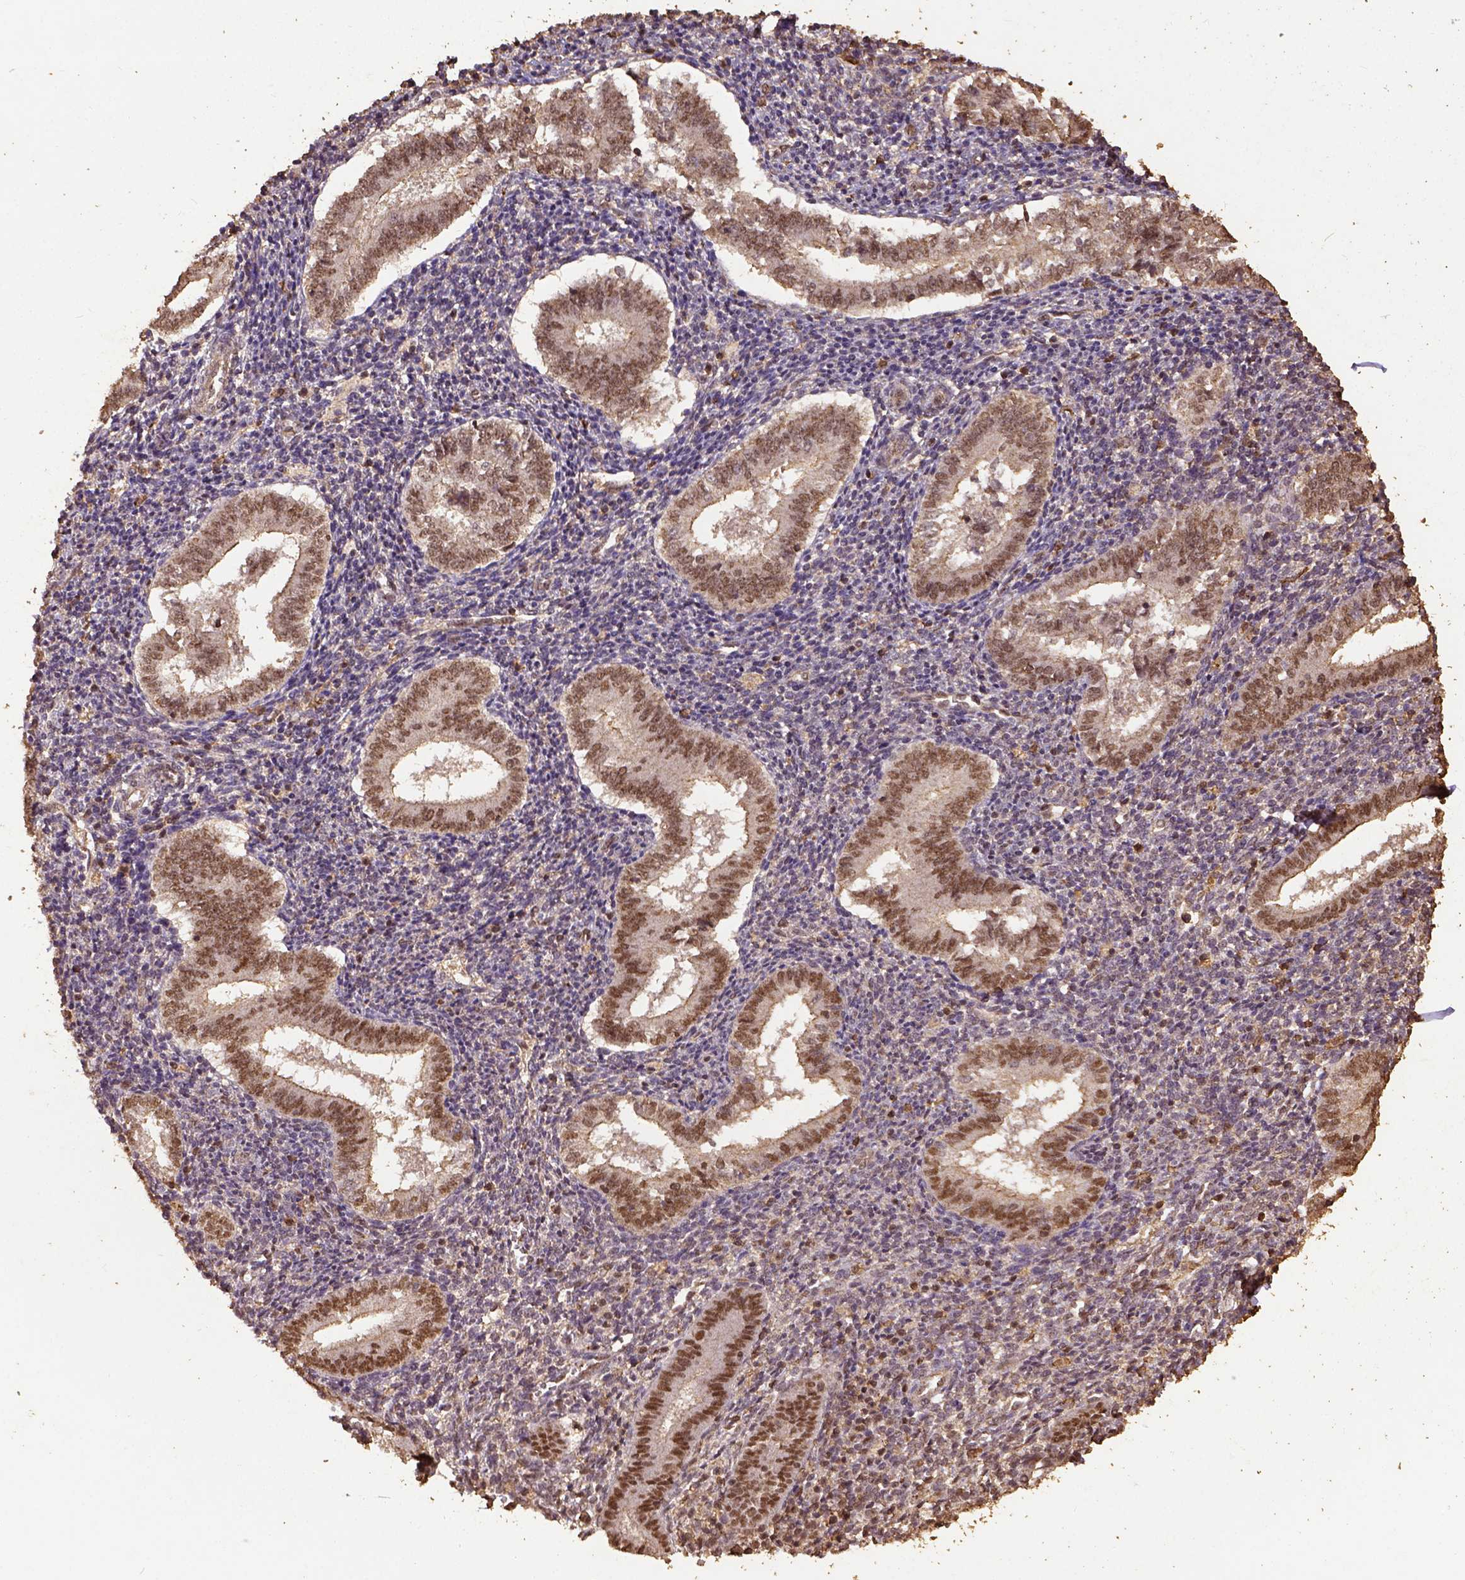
{"staining": {"intensity": "moderate", "quantity": "<25%", "location": "nuclear"}, "tissue": "endometrium", "cell_type": "Cells in endometrial stroma", "image_type": "normal", "snomed": [{"axis": "morphology", "description": "Normal tissue, NOS"}, {"axis": "topography", "description": "Endometrium"}], "caption": "A brown stain highlights moderate nuclear expression of a protein in cells in endometrial stroma of unremarkable human endometrium. Nuclei are stained in blue.", "gene": "NACC1", "patient": {"sex": "female", "age": 25}}